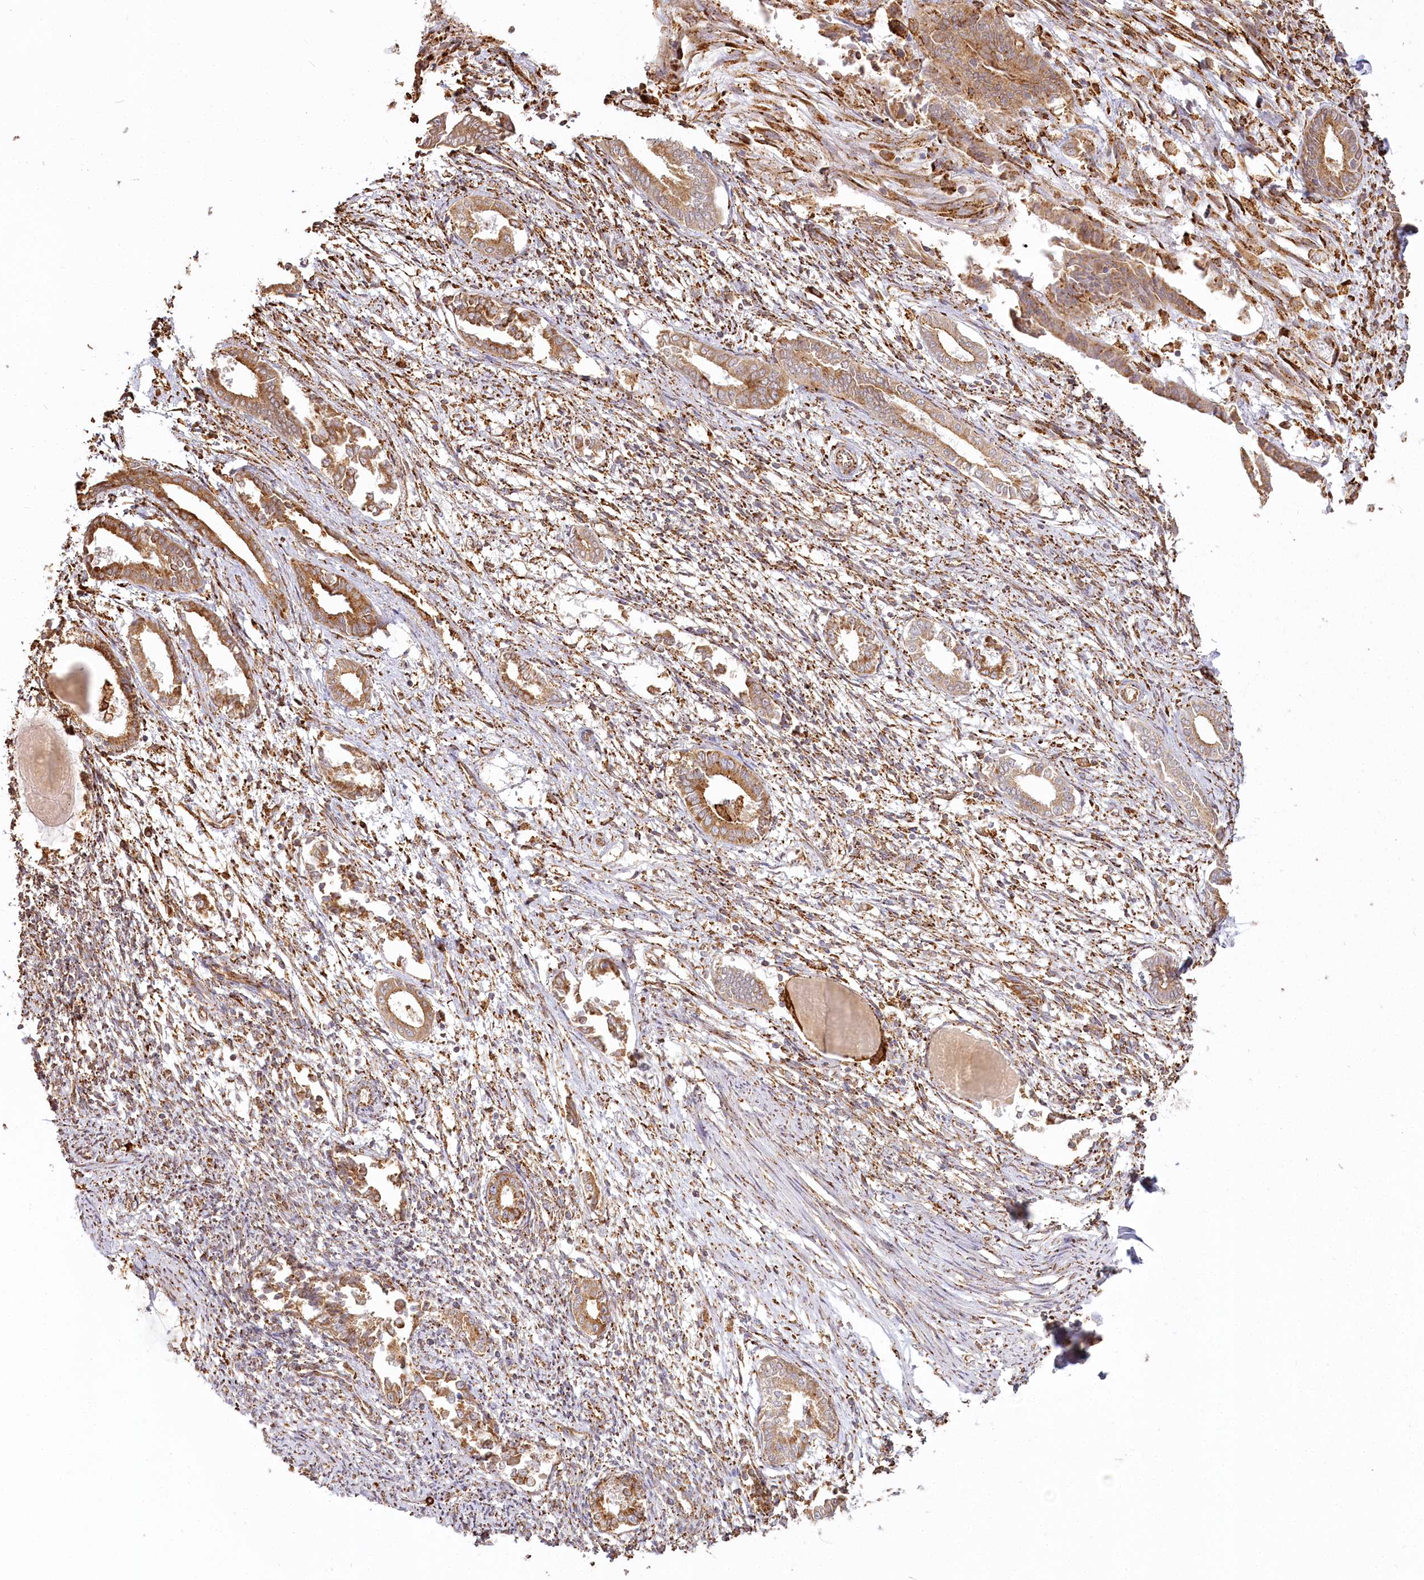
{"staining": {"intensity": "moderate", "quantity": "<25%", "location": "cytoplasmic/membranous"}, "tissue": "endometrium", "cell_type": "Cells in endometrial stroma", "image_type": "normal", "snomed": [{"axis": "morphology", "description": "Normal tissue, NOS"}, {"axis": "topography", "description": "Endometrium"}], "caption": "This photomicrograph exhibits benign endometrium stained with immunohistochemistry (IHC) to label a protein in brown. The cytoplasmic/membranous of cells in endometrial stroma show moderate positivity for the protein. Nuclei are counter-stained blue.", "gene": "FAM13A", "patient": {"sex": "female", "age": 56}}